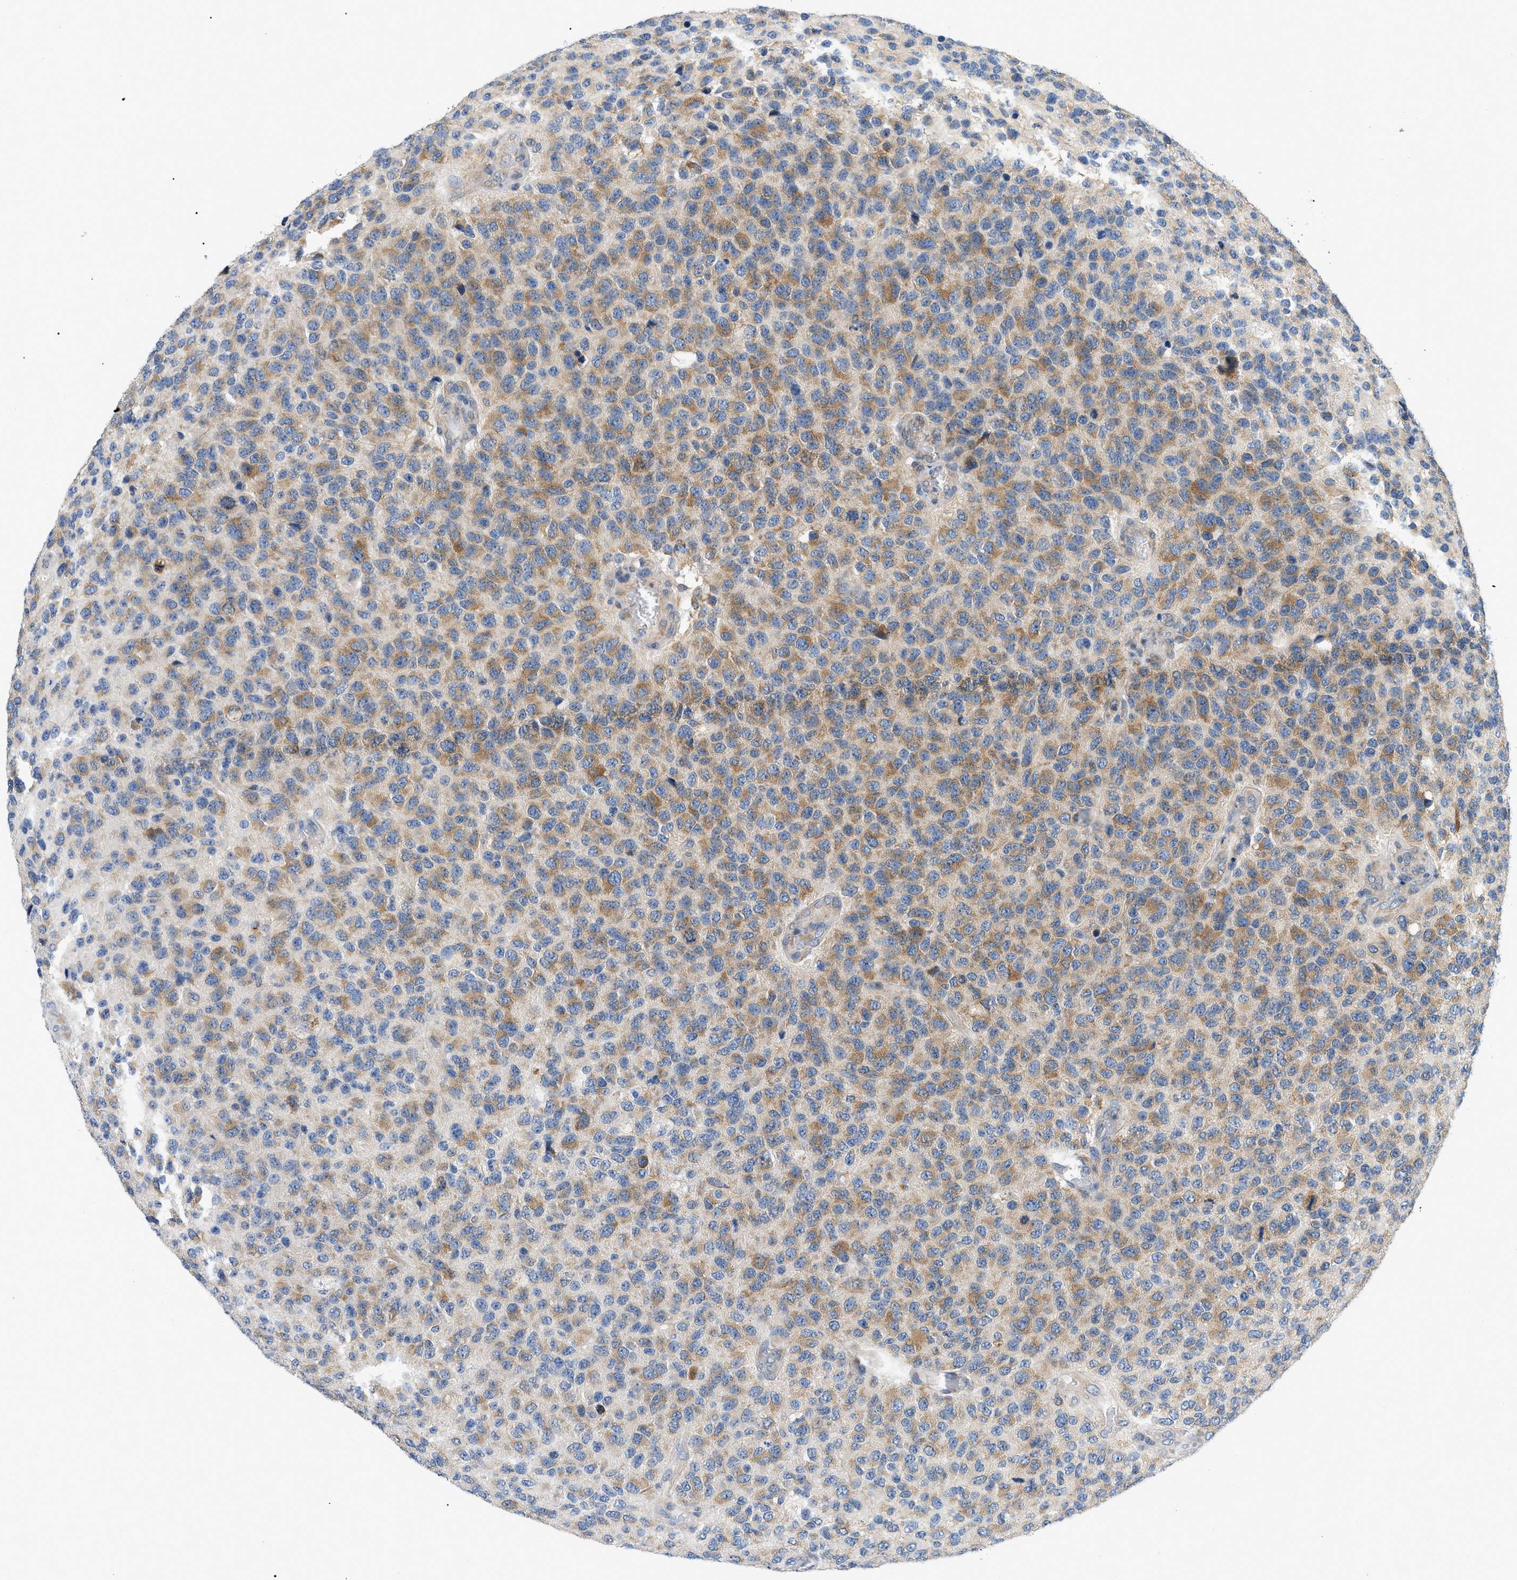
{"staining": {"intensity": "moderate", "quantity": ">75%", "location": "cytoplasmic/membranous"}, "tissue": "glioma", "cell_type": "Tumor cells", "image_type": "cancer", "snomed": [{"axis": "morphology", "description": "Glioma, malignant, High grade"}, {"axis": "topography", "description": "pancreas cauda"}], "caption": "A photomicrograph of glioma stained for a protein reveals moderate cytoplasmic/membranous brown staining in tumor cells.", "gene": "DERL1", "patient": {"sex": "male", "age": 60}}